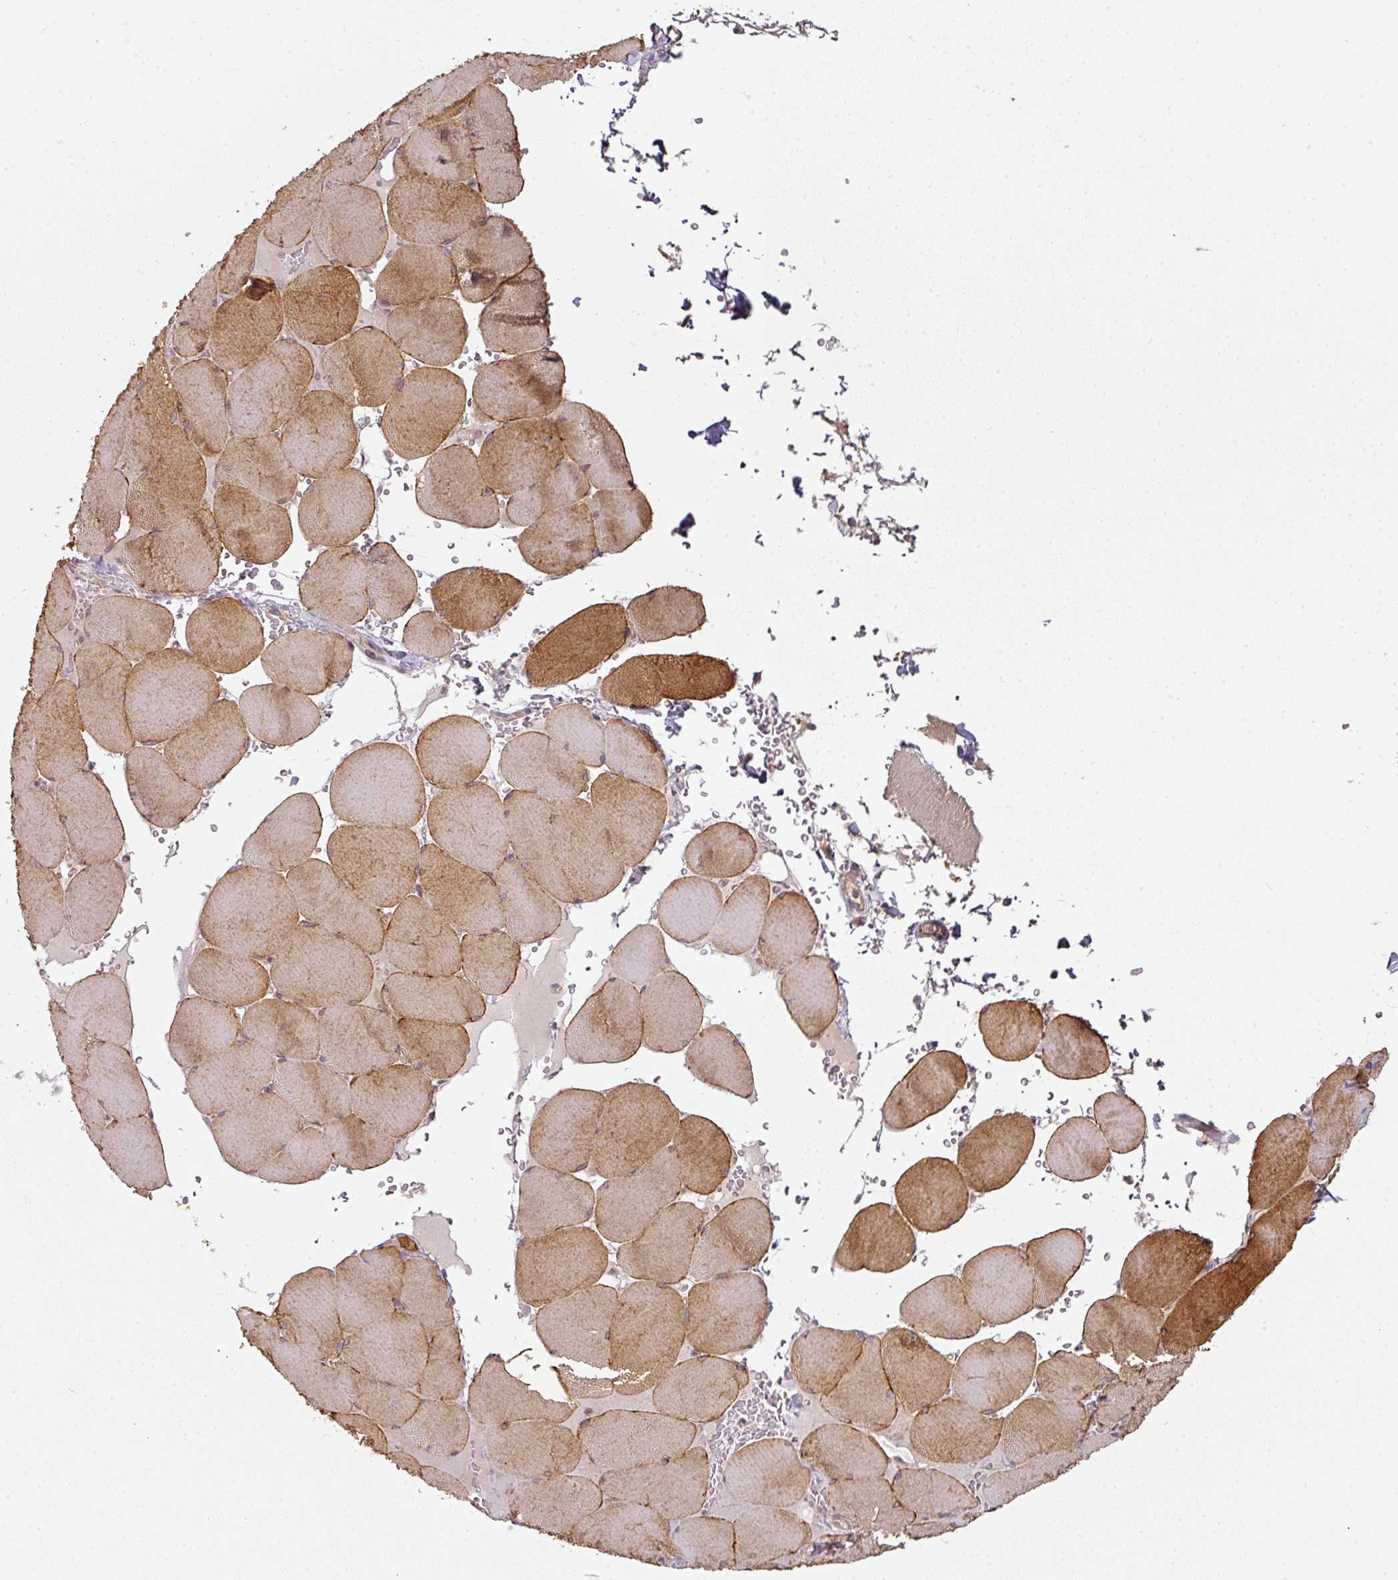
{"staining": {"intensity": "moderate", "quantity": "25%-75%", "location": "cytoplasmic/membranous"}, "tissue": "skeletal muscle", "cell_type": "Myocytes", "image_type": "normal", "snomed": [{"axis": "morphology", "description": "Normal tissue, NOS"}, {"axis": "topography", "description": "Skeletal muscle"}, {"axis": "topography", "description": "Head-Neck"}], "caption": "Approximately 25%-75% of myocytes in unremarkable skeletal muscle display moderate cytoplasmic/membranous protein expression as visualized by brown immunohistochemical staining.", "gene": "MAP2K2", "patient": {"sex": "male", "age": 66}}